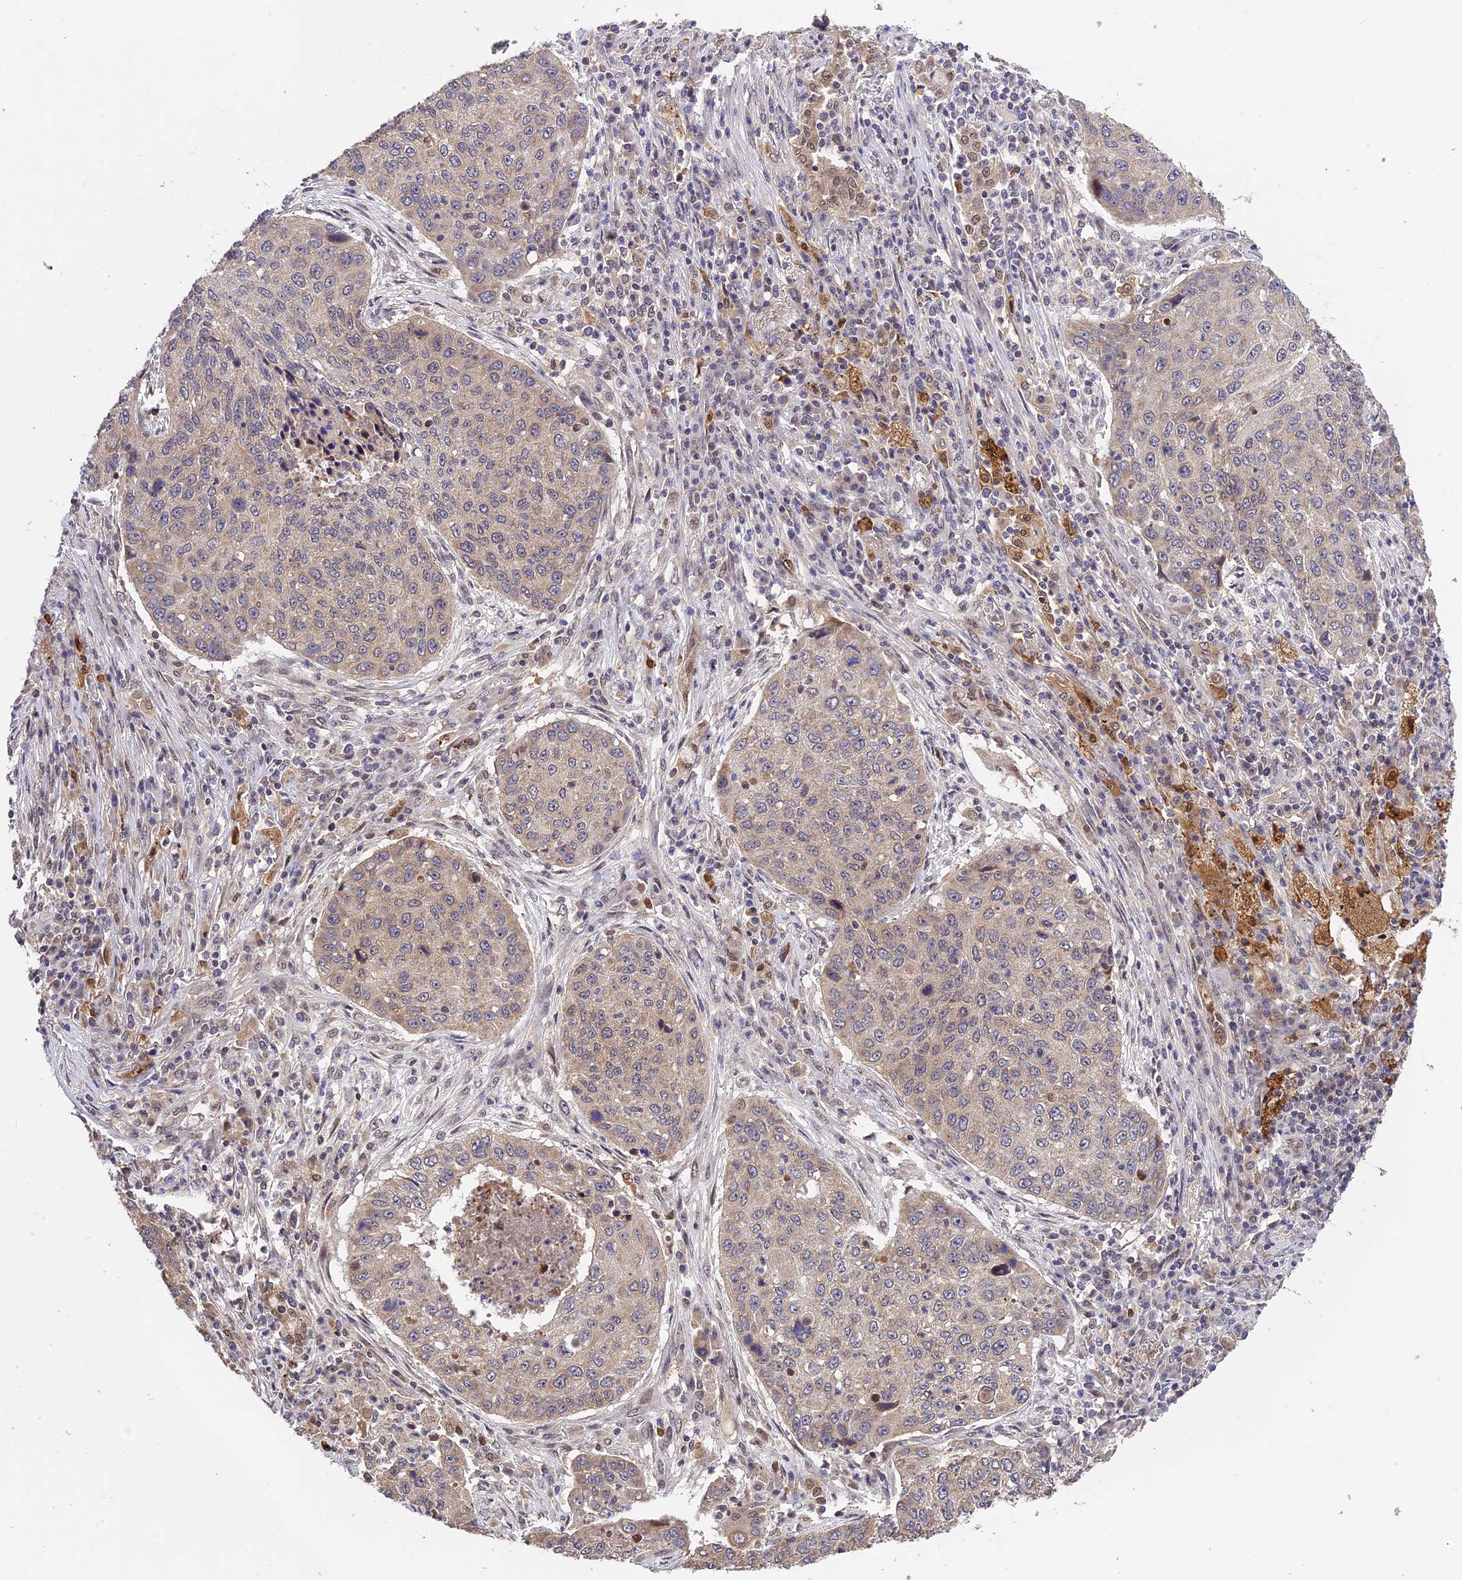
{"staining": {"intensity": "weak", "quantity": "<25%", "location": "cytoplasmic/membranous"}, "tissue": "lung cancer", "cell_type": "Tumor cells", "image_type": "cancer", "snomed": [{"axis": "morphology", "description": "Squamous cell carcinoma, NOS"}, {"axis": "topography", "description": "Lung"}], "caption": "DAB immunohistochemical staining of lung cancer (squamous cell carcinoma) displays no significant expression in tumor cells.", "gene": "MNS1", "patient": {"sex": "female", "age": 63}}